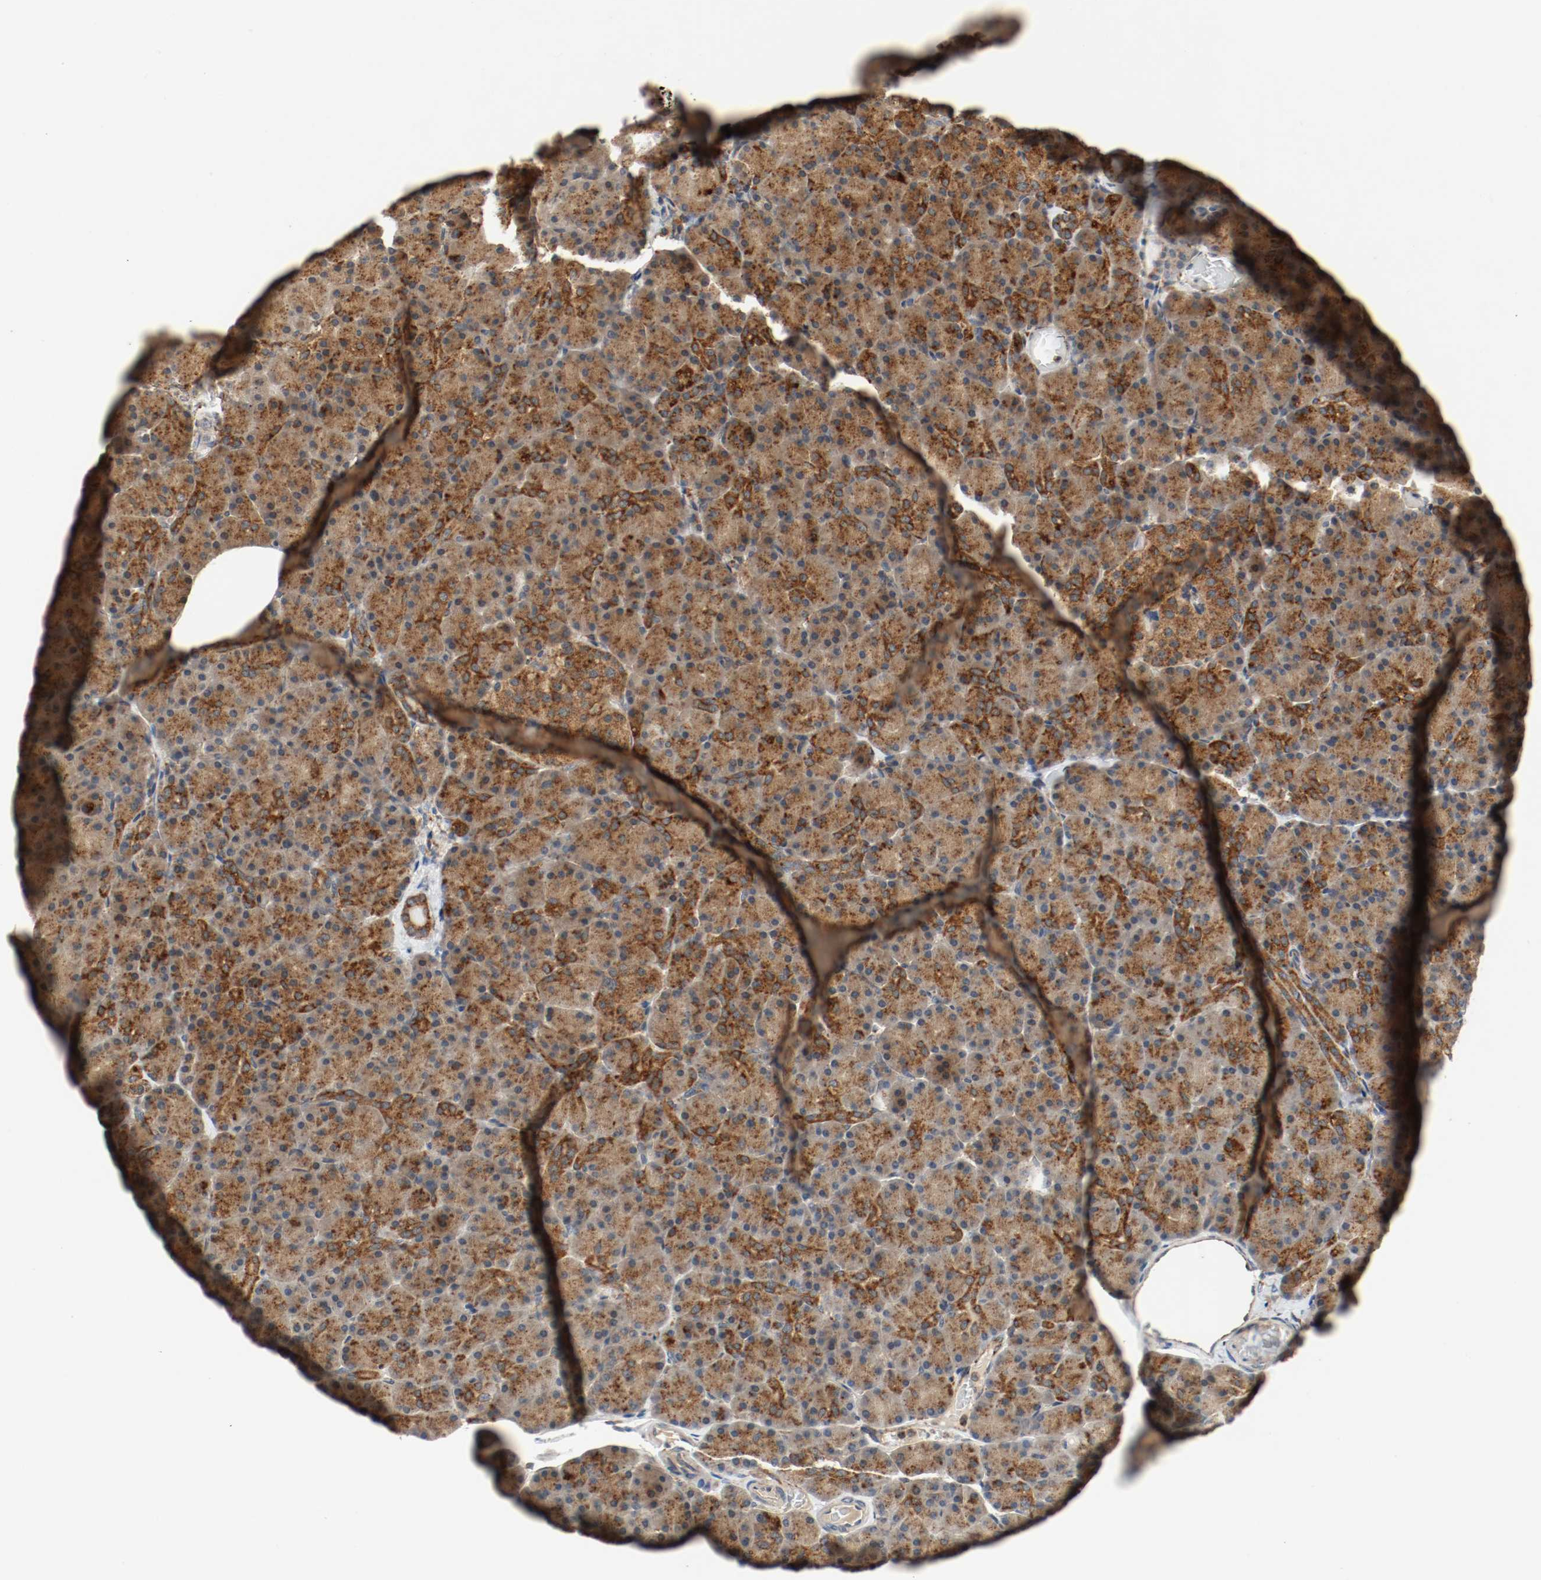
{"staining": {"intensity": "strong", "quantity": ">75%", "location": "cytoplasmic/membranous"}, "tissue": "pancreas", "cell_type": "Exocrine glandular cells", "image_type": "normal", "snomed": [{"axis": "morphology", "description": "Normal tissue, NOS"}, {"axis": "topography", "description": "Pancreas"}], "caption": "Pancreas stained with DAB (3,3'-diaminobenzidine) immunohistochemistry (IHC) displays high levels of strong cytoplasmic/membranous positivity in about >75% of exocrine glandular cells. The protein of interest is shown in brown color, while the nuclei are stained blue.", "gene": "LAMP2", "patient": {"sex": "female", "age": 43}}